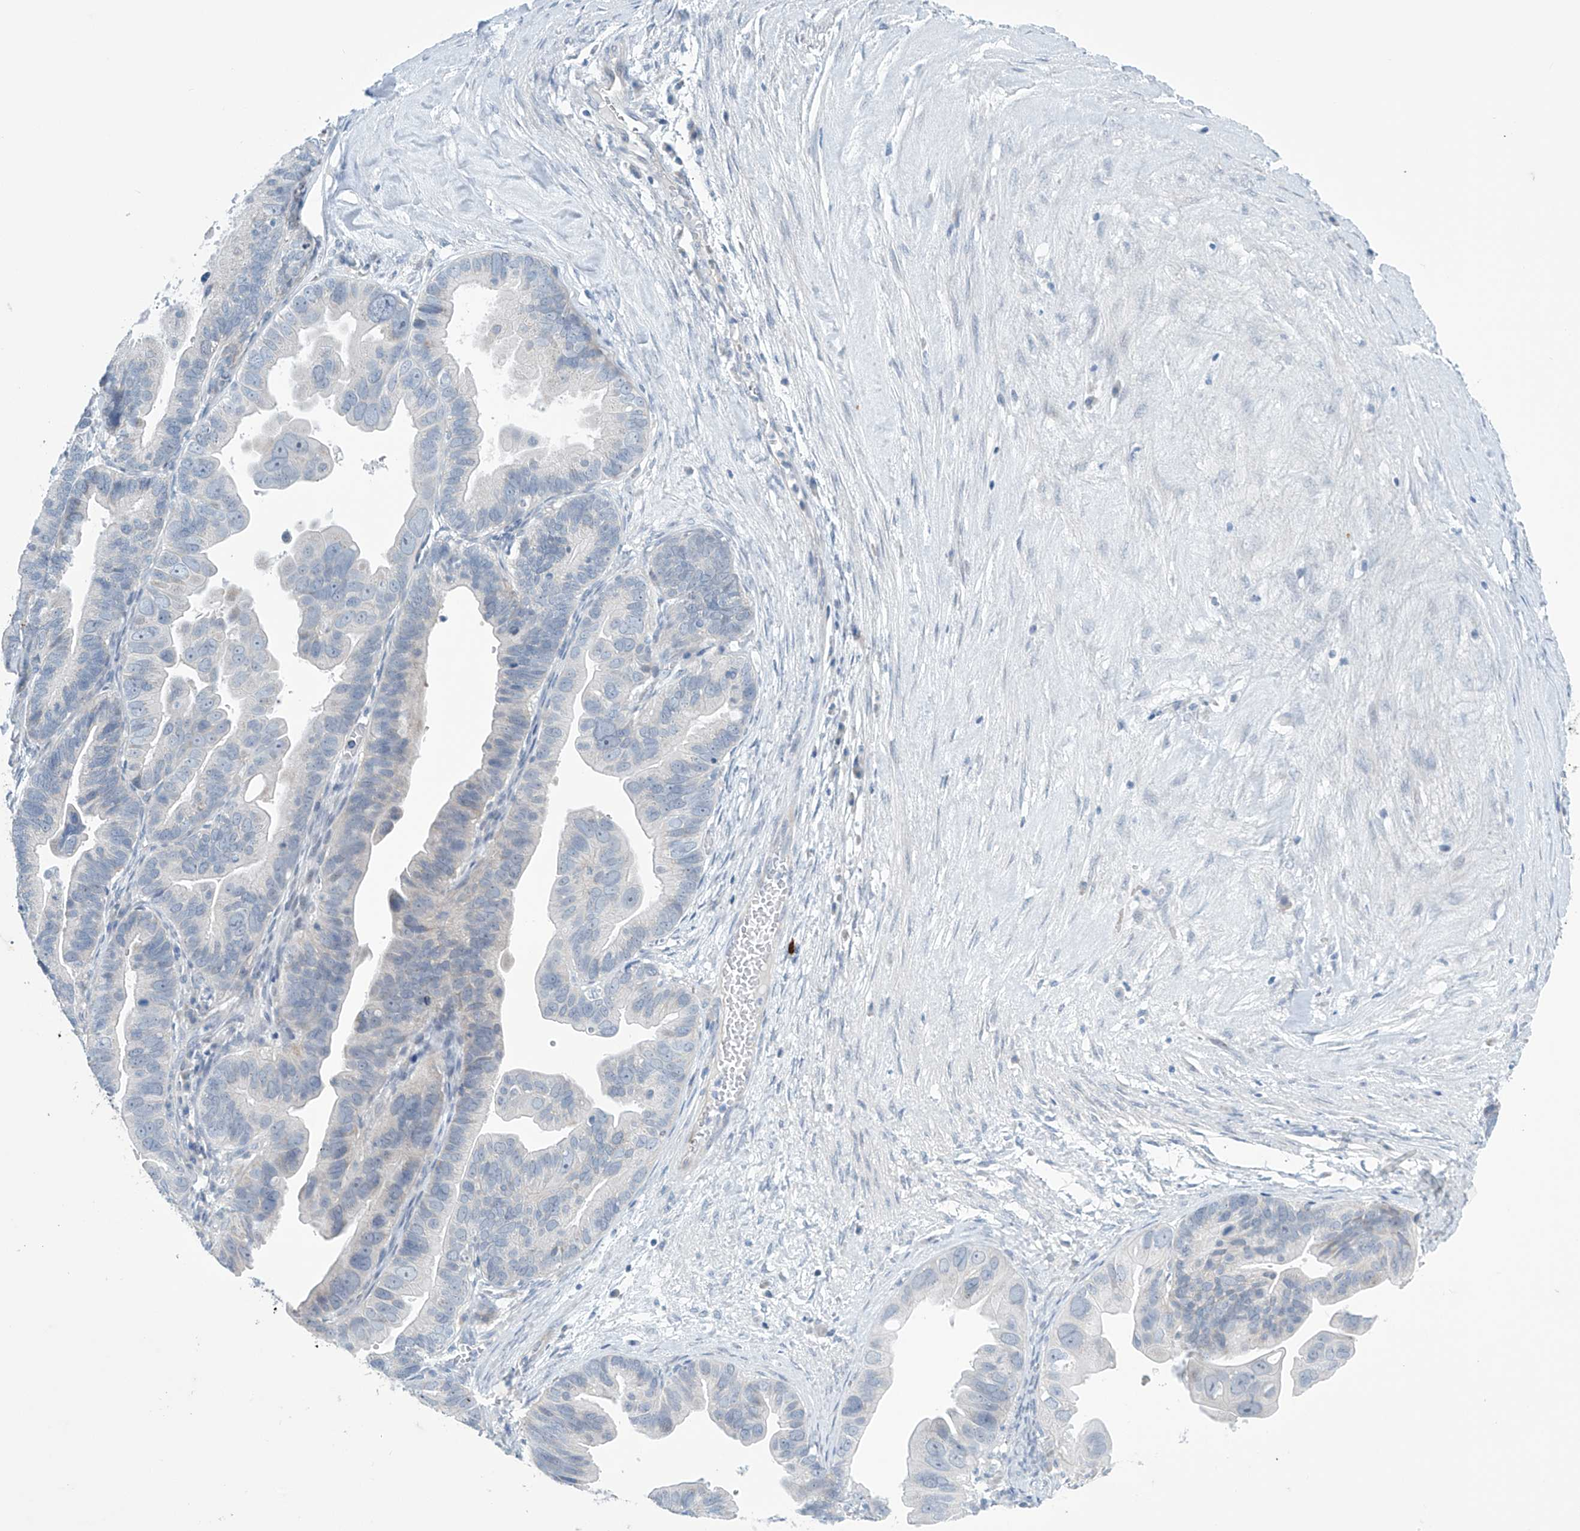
{"staining": {"intensity": "negative", "quantity": "none", "location": "none"}, "tissue": "ovarian cancer", "cell_type": "Tumor cells", "image_type": "cancer", "snomed": [{"axis": "morphology", "description": "Cystadenocarcinoma, serous, NOS"}, {"axis": "topography", "description": "Ovary"}], "caption": "Immunohistochemistry of ovarian cancer (serous cystadenocarcinoma) reveals no positivity in tumor cells.", "gene": "SLC35A5", "patient": {"sex": "female", "age": 56}}